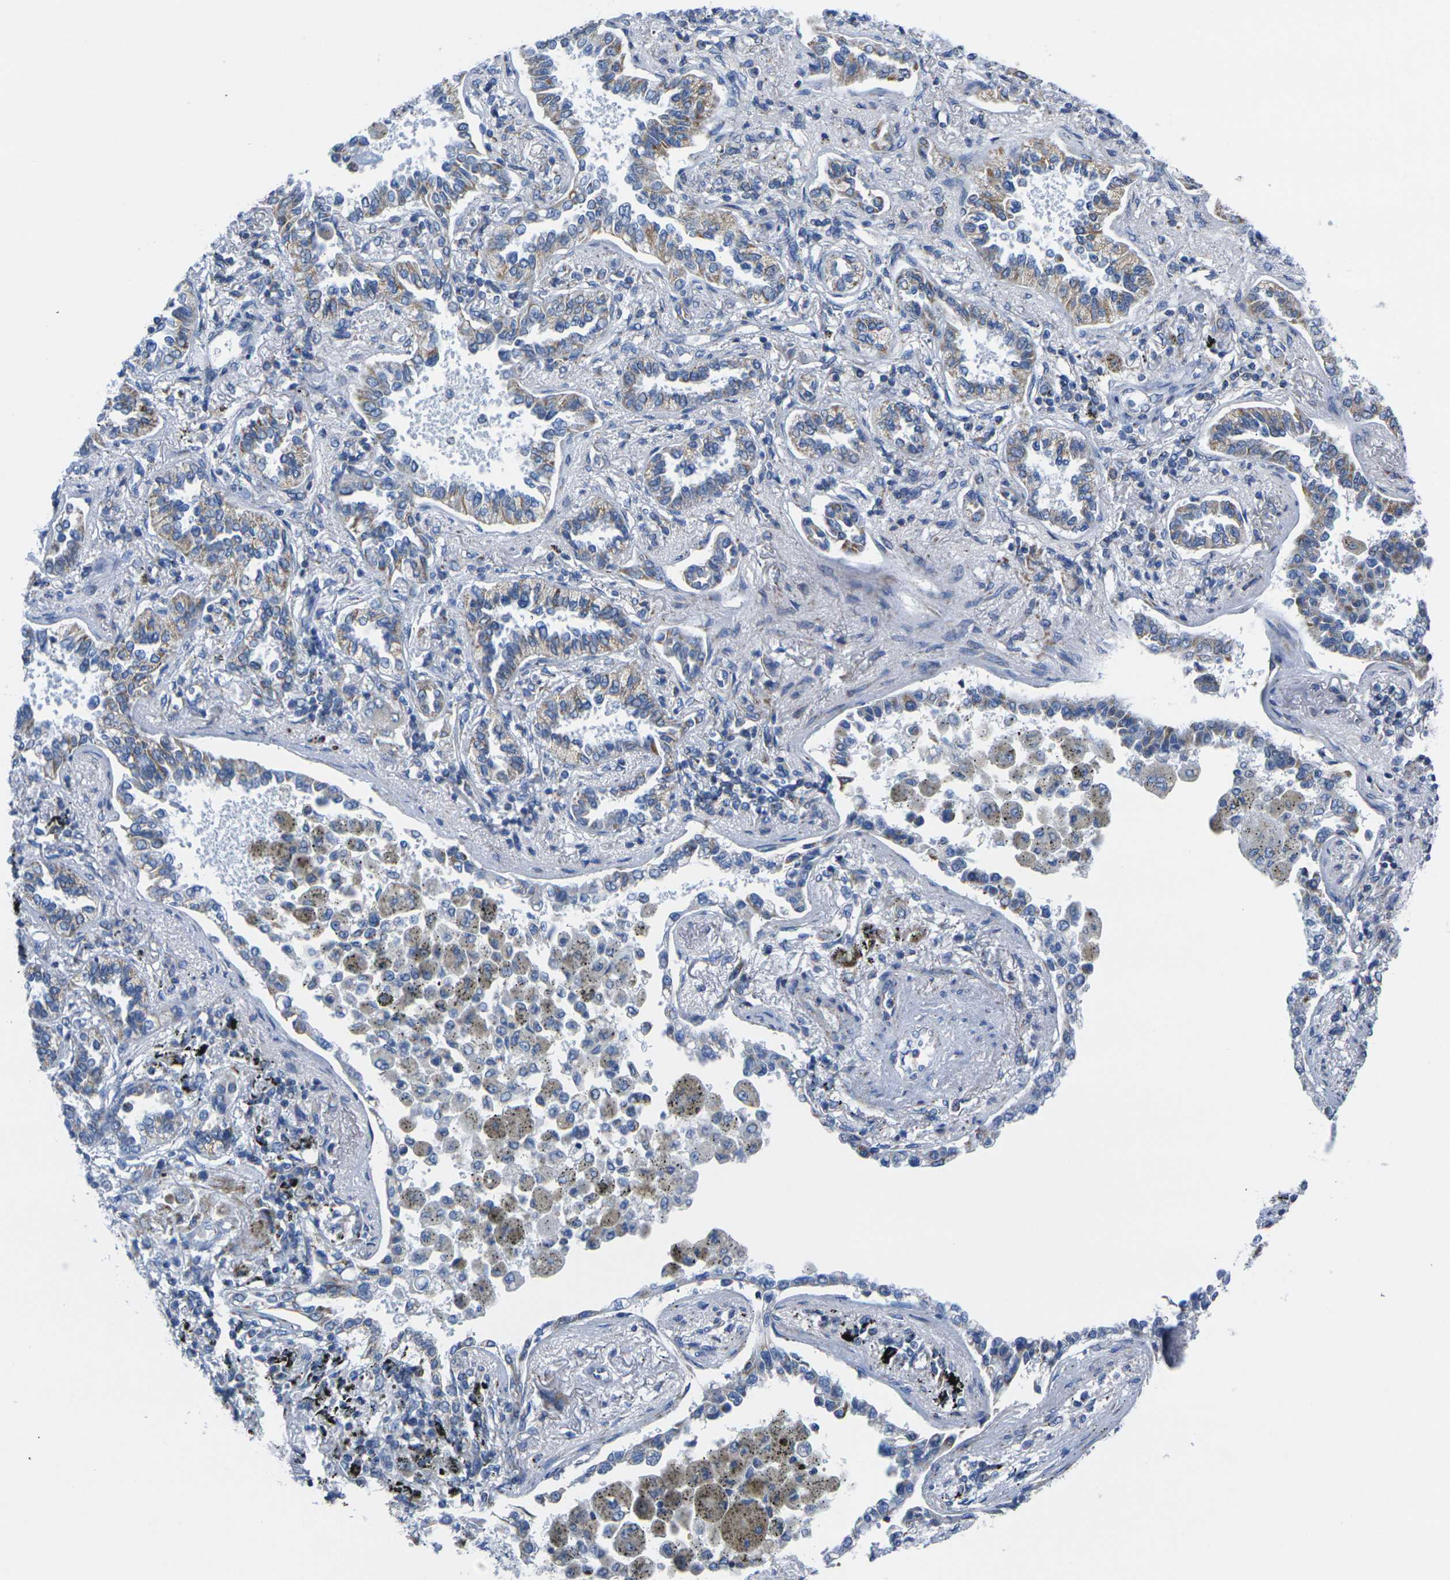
{"staining": {"intensity": "weak", "quantity": "25%-75%", "location": "cytoplasmic/membranous"}, "tissue": "lung cancer", "cell_type": "Tumor cells", "image_type": "cancer", "snomed": [{"axis": "morphology", "description": "Normal tissue, NOS"}, {"axis": "morphology", "description": "Adenocarcinoma, NOS"}, {"axis": "topography", "description": "Lung"}], "caption": "IHC staining of adenocarcinoma (lung), which displays low levels of weak cytoplasmic/membranous positivity in about 25%-75% of tumor cells indicating weak cytoplasmic/membranous protein positivity. The staining was performed using DAB (brown) for protein detection and nuclei were counterstained in hematoxylin (blue).", "gene": "TMEM204", "patient": {"sex": "male", "age": 59}}